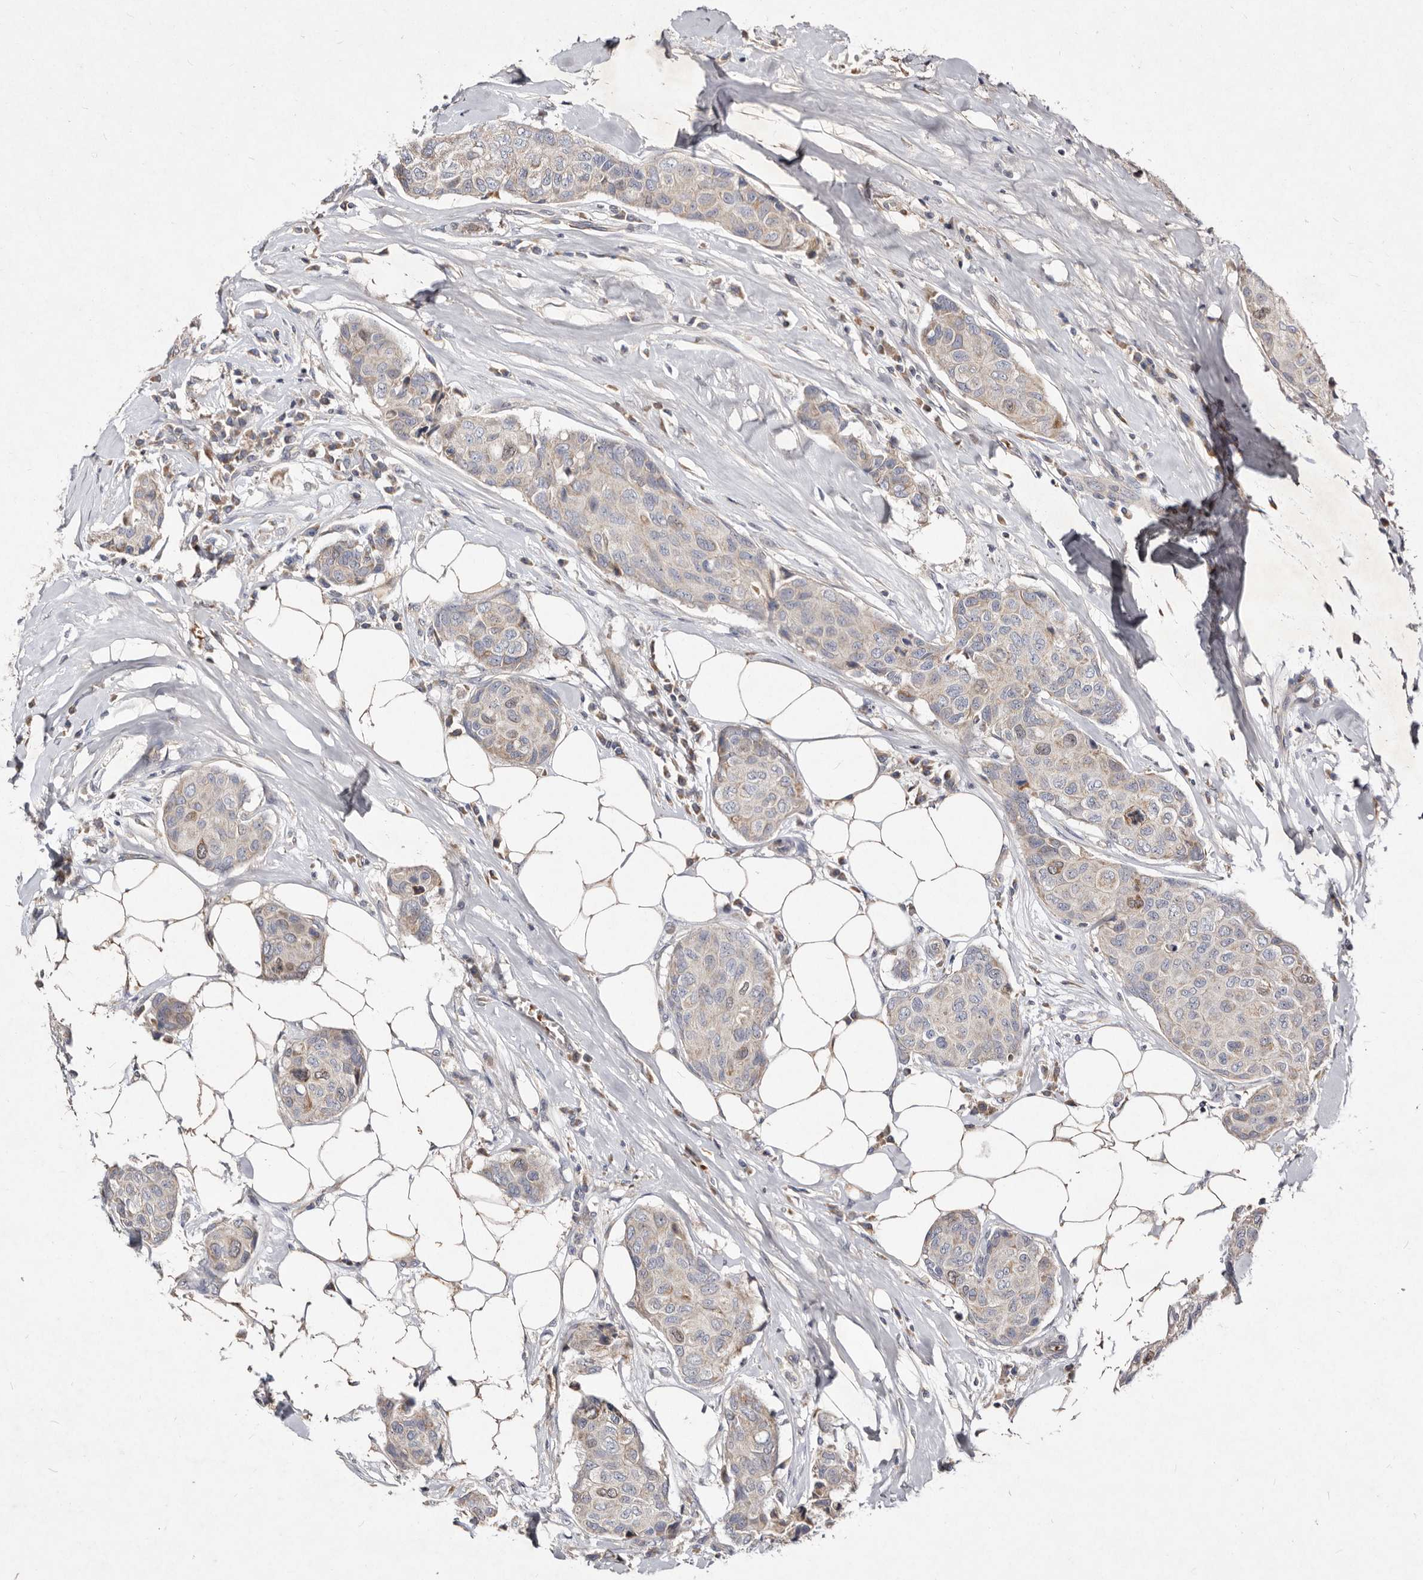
{"staining": {"intensity": "weak", "quantity": "<25%", "location": "cytoplasmic/membranous"}, "tissue": "breast cancer", "cell_type": "Tumor cells", "image_type": "cancer", "snomed": [{"axis": "morphology", "description": "Duct carcinoma"}, {"axis": "topography", "description": "Breast"}], "caption": "A high-resolution histopathology image shows immunohistochemistry staining of breast cancer, which shows no significant positivity in tumor cells.", "gene": "SLC25A20", "patient": {"sex": "female", "age": 80}}